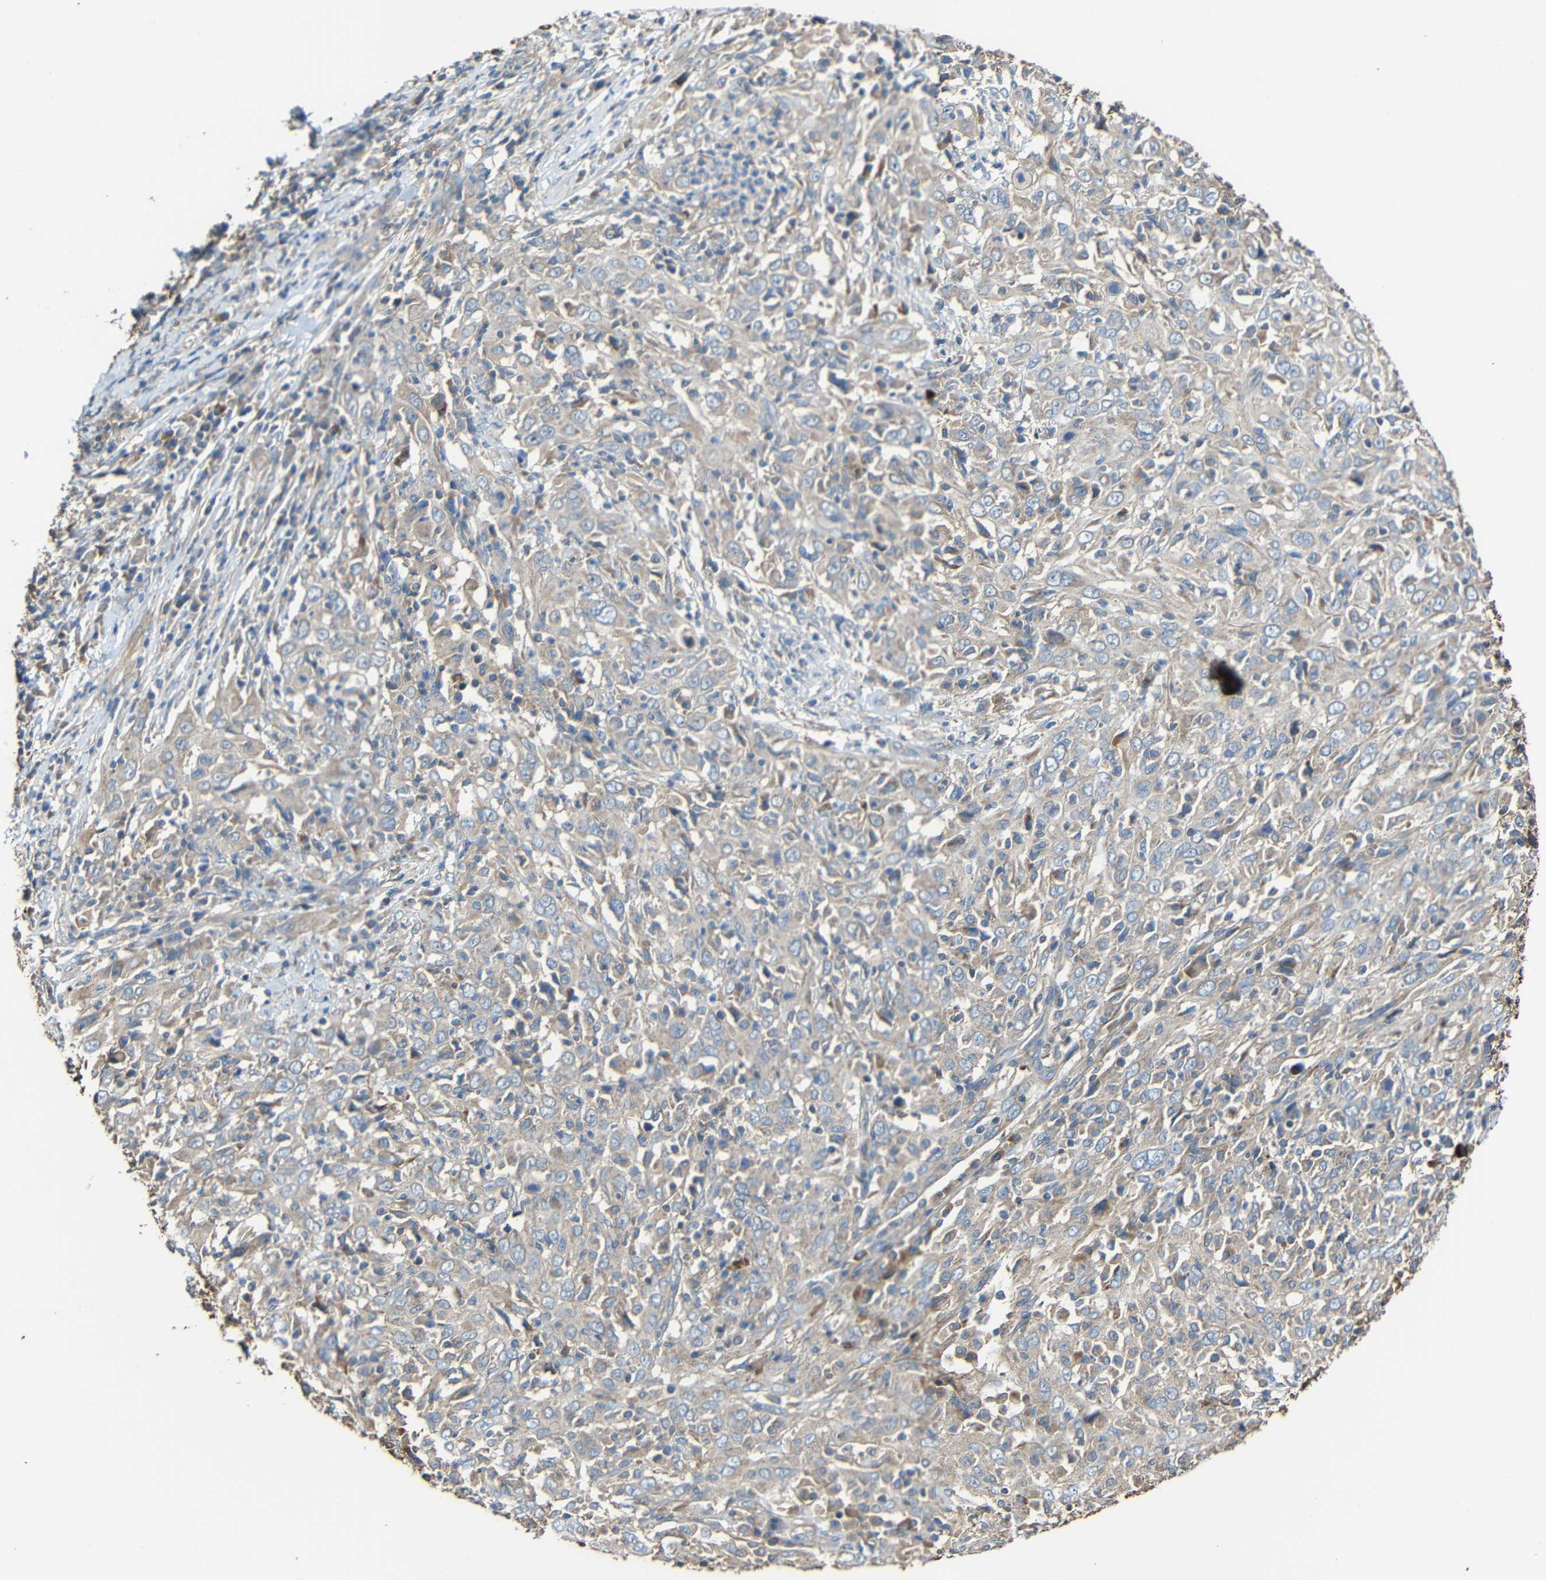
{"staining": {"intensity": "weak", "quantity": "25%-75%", "location": "cytoplasmic/membranous"}, "tissue": "cervical cancer", "cell_type": "Tumor cells", "image_type": "cancer", "snomed": [{"axis": "morphology", "description": "Squamous cell carcinoma, NOS"}, {"axis": "topography", "description": "Cervix"}], "caption": "Protein staining demonstrates weak cytoplasmic/membranous positivity in about 25%-75% of tumor cells in cervical cancer (squamous cell carcinoma).", "gene": "RHOT2", "patient": {"sex": "female", "age": 46}}